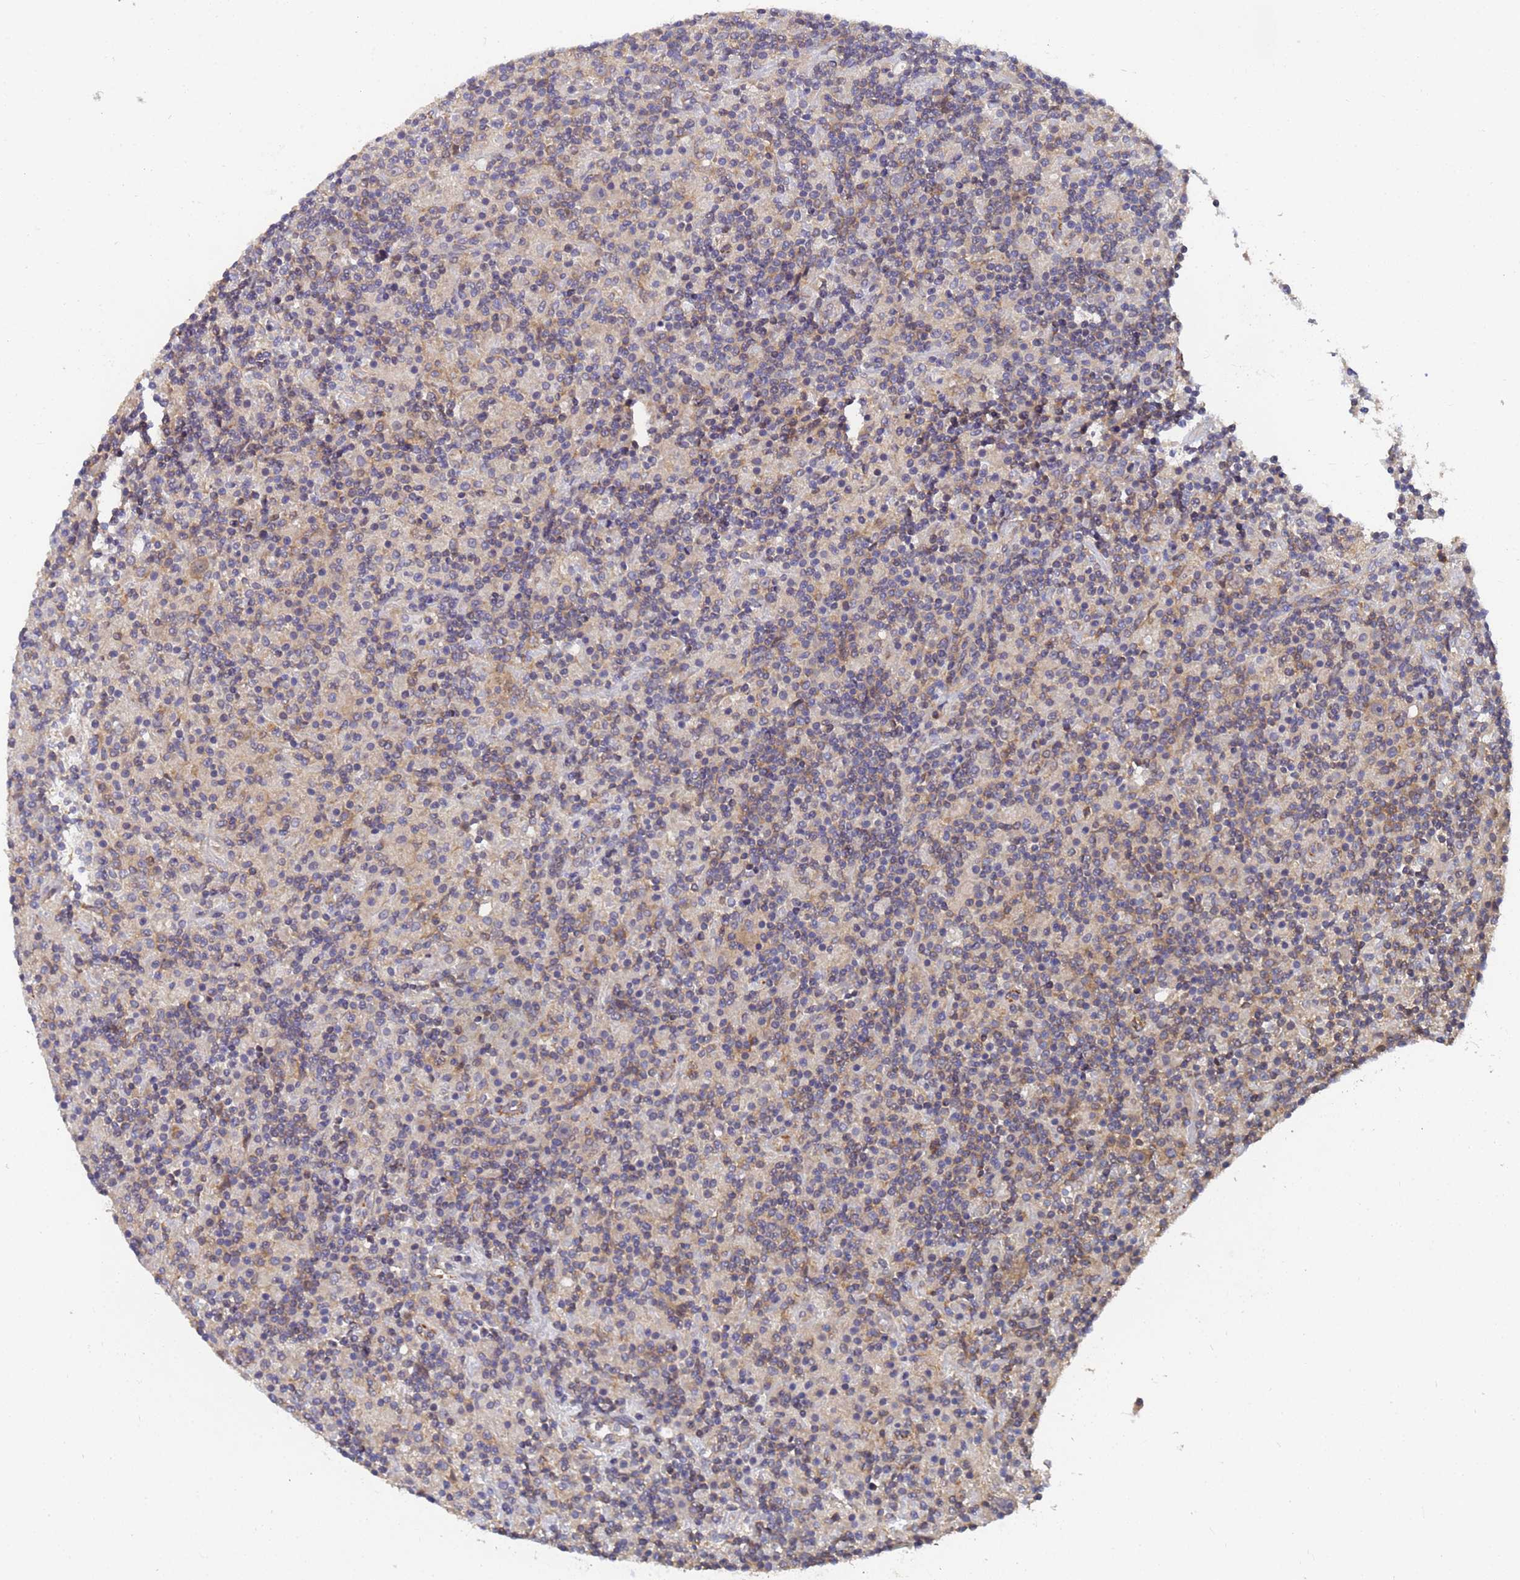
{"staining": {"intensity": "weak", "quantity": "<25%", "location": "cytoplasmic/membranous"}, "tissue": "lymphoma", "cell_type": "Tumor cells", "image_type": "cancer", "snomed": [{"axis": "morphology", "description": "Hodgkin's disease, NOS"}, {"axis": "topography", "description": "Lymph node"}], "caption": "This histopathology image is of lymphoma stained with immunohistochemistry (IHC) to label a protein in brown with the nuclei are counter-stained blue. There is no staining in tumor cells.", "gene": "ALS2CL", "patient": {"sex": "male", "age": 70}}